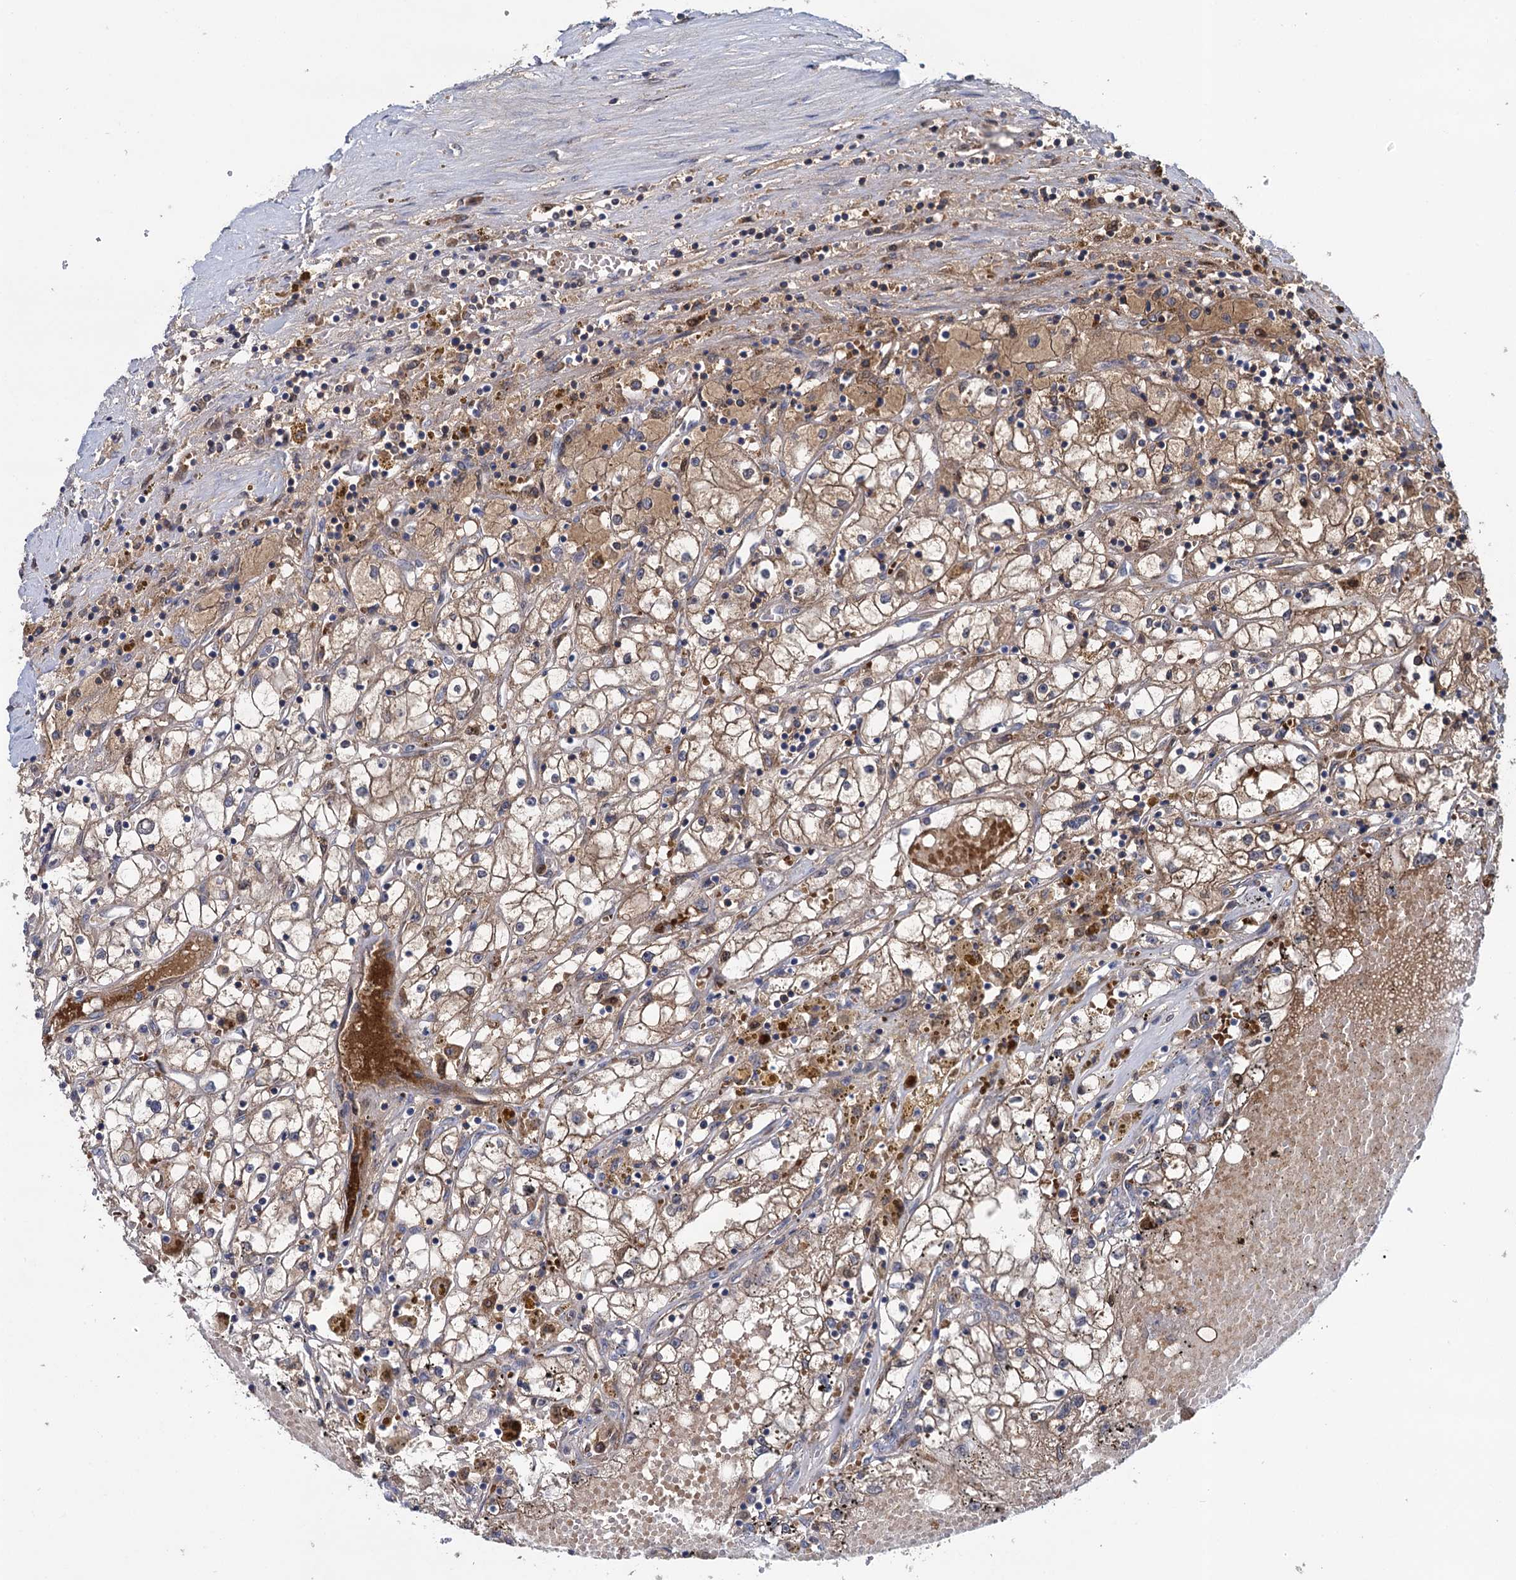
{"staining": {"intensity": "weak", "quantity": "25%-75%", "location": "cytoplasmic/membranous"}, "tissue": "renal cancer", "cell_type": "Tumor cells", "image_type": "cancer", "snomed": [{"axis": "morphology", "description": "Adenocarcinoma, NOS"}, {"axis": "topography", "description": "Kidney"}], "caption": "An IHC micrograph of neoplastic tissue is shown. Protein staining in brown labels weak cytoplasmic/membranous positivity in renal adenocarcinoma within tumor cells. (DAB (3,3'-diaminobenzidine) = brown stain, brightfield microscopy at high magnification).", "gene": "GLO1", "patient": {"sex": "male", "age": 56}}